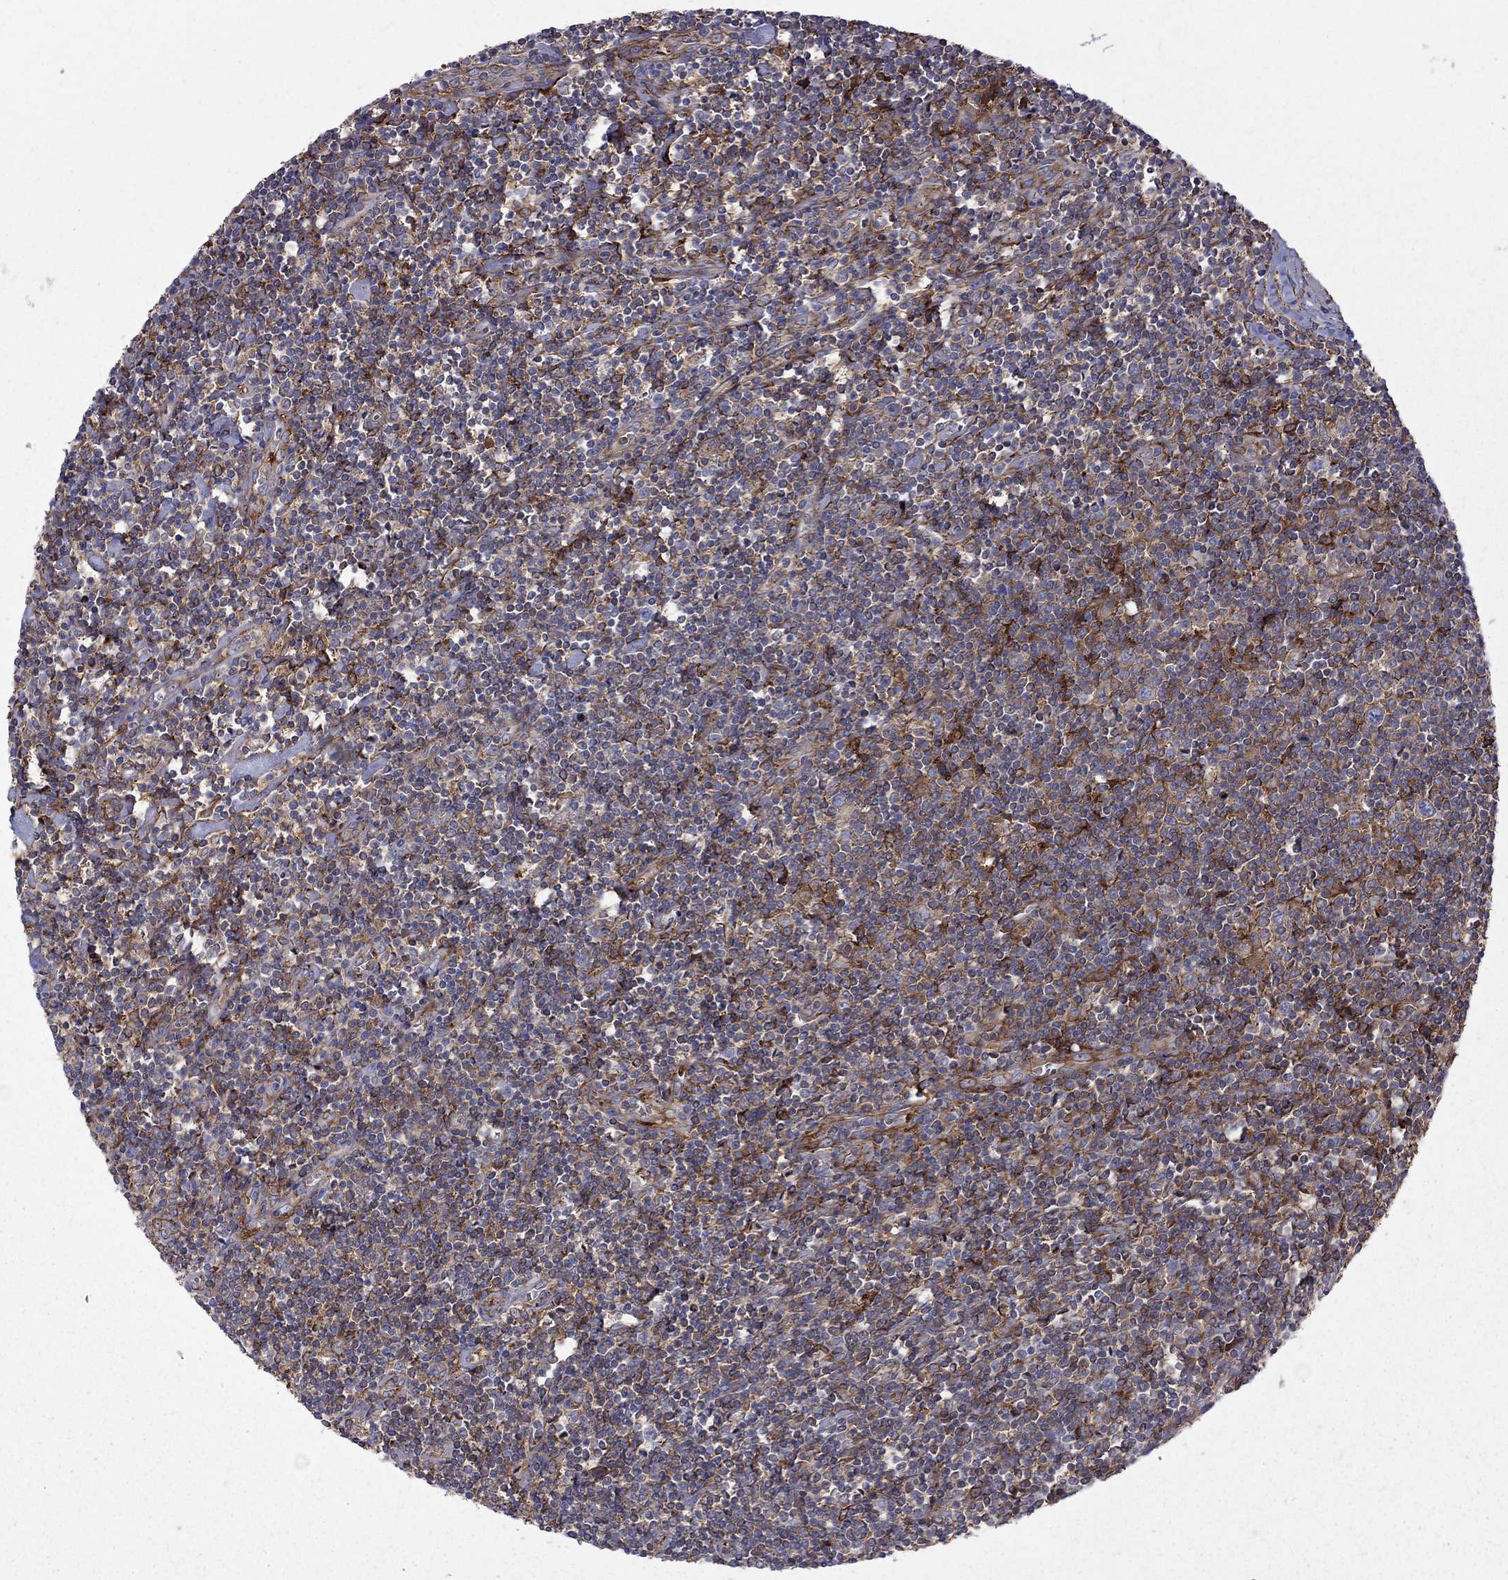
{"staining": {"intensity": "moderate", "quantity": "25%-75%", "location": "cytoplasmic/membranous"}, "tissue": "lymphoma", "cell_type": "Tumor cells", "image_type": "cancer", "snomed": [{"axis": "morphology", "description": "Hodgkin's disease, NOS"}, {"axis": "topography", "description": "Lymph node"}], "caption": "This histopathology image displays immunohistochemistry staining of human Hodgkin's disease, with medium moderate cytoplasmic/membranous staining in approximately 25%-75% of tumor cells.", "gene": "EIF4E3", "patient": {"sex": "male", "age": 40}}